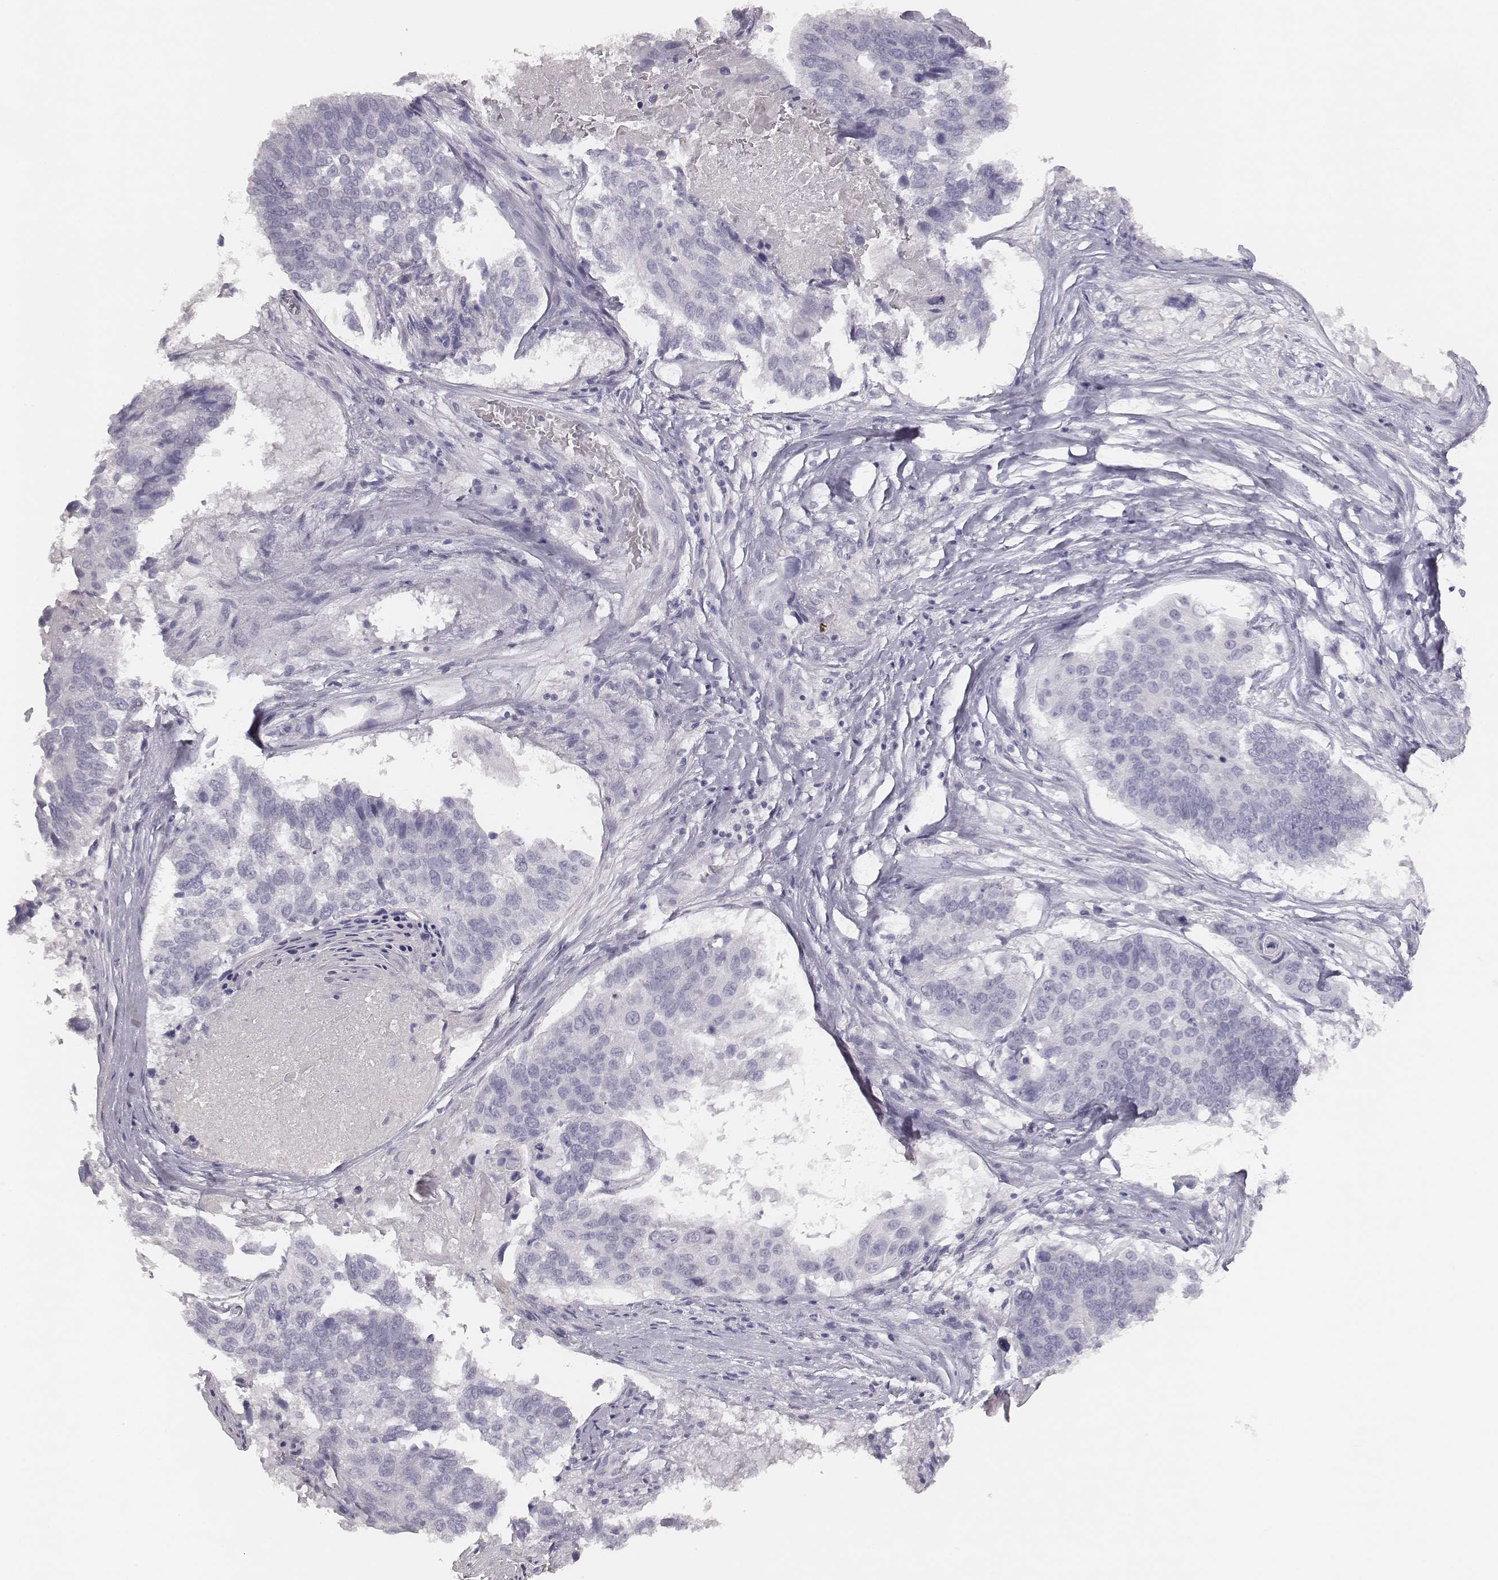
{"staining": {"intensity": "negative", "quantity": "none", "location": "none"}, "tissue": "lung cancer", "cell_type": "Tumor cells", "image_type": "cancer", "snomed": [{"axis": "morphology", "description": "Squamous cell carcinoma, NOS"}, {"axis": "topography", "description": "Lung"}], "caption": "The immunohistochemistry (IHC) image has no significant positivity in tumor cells of squamous cell carcinoma (lung) tissue.", "gene": "MYH6", "patient": {"sex": "male", "age": 73}}